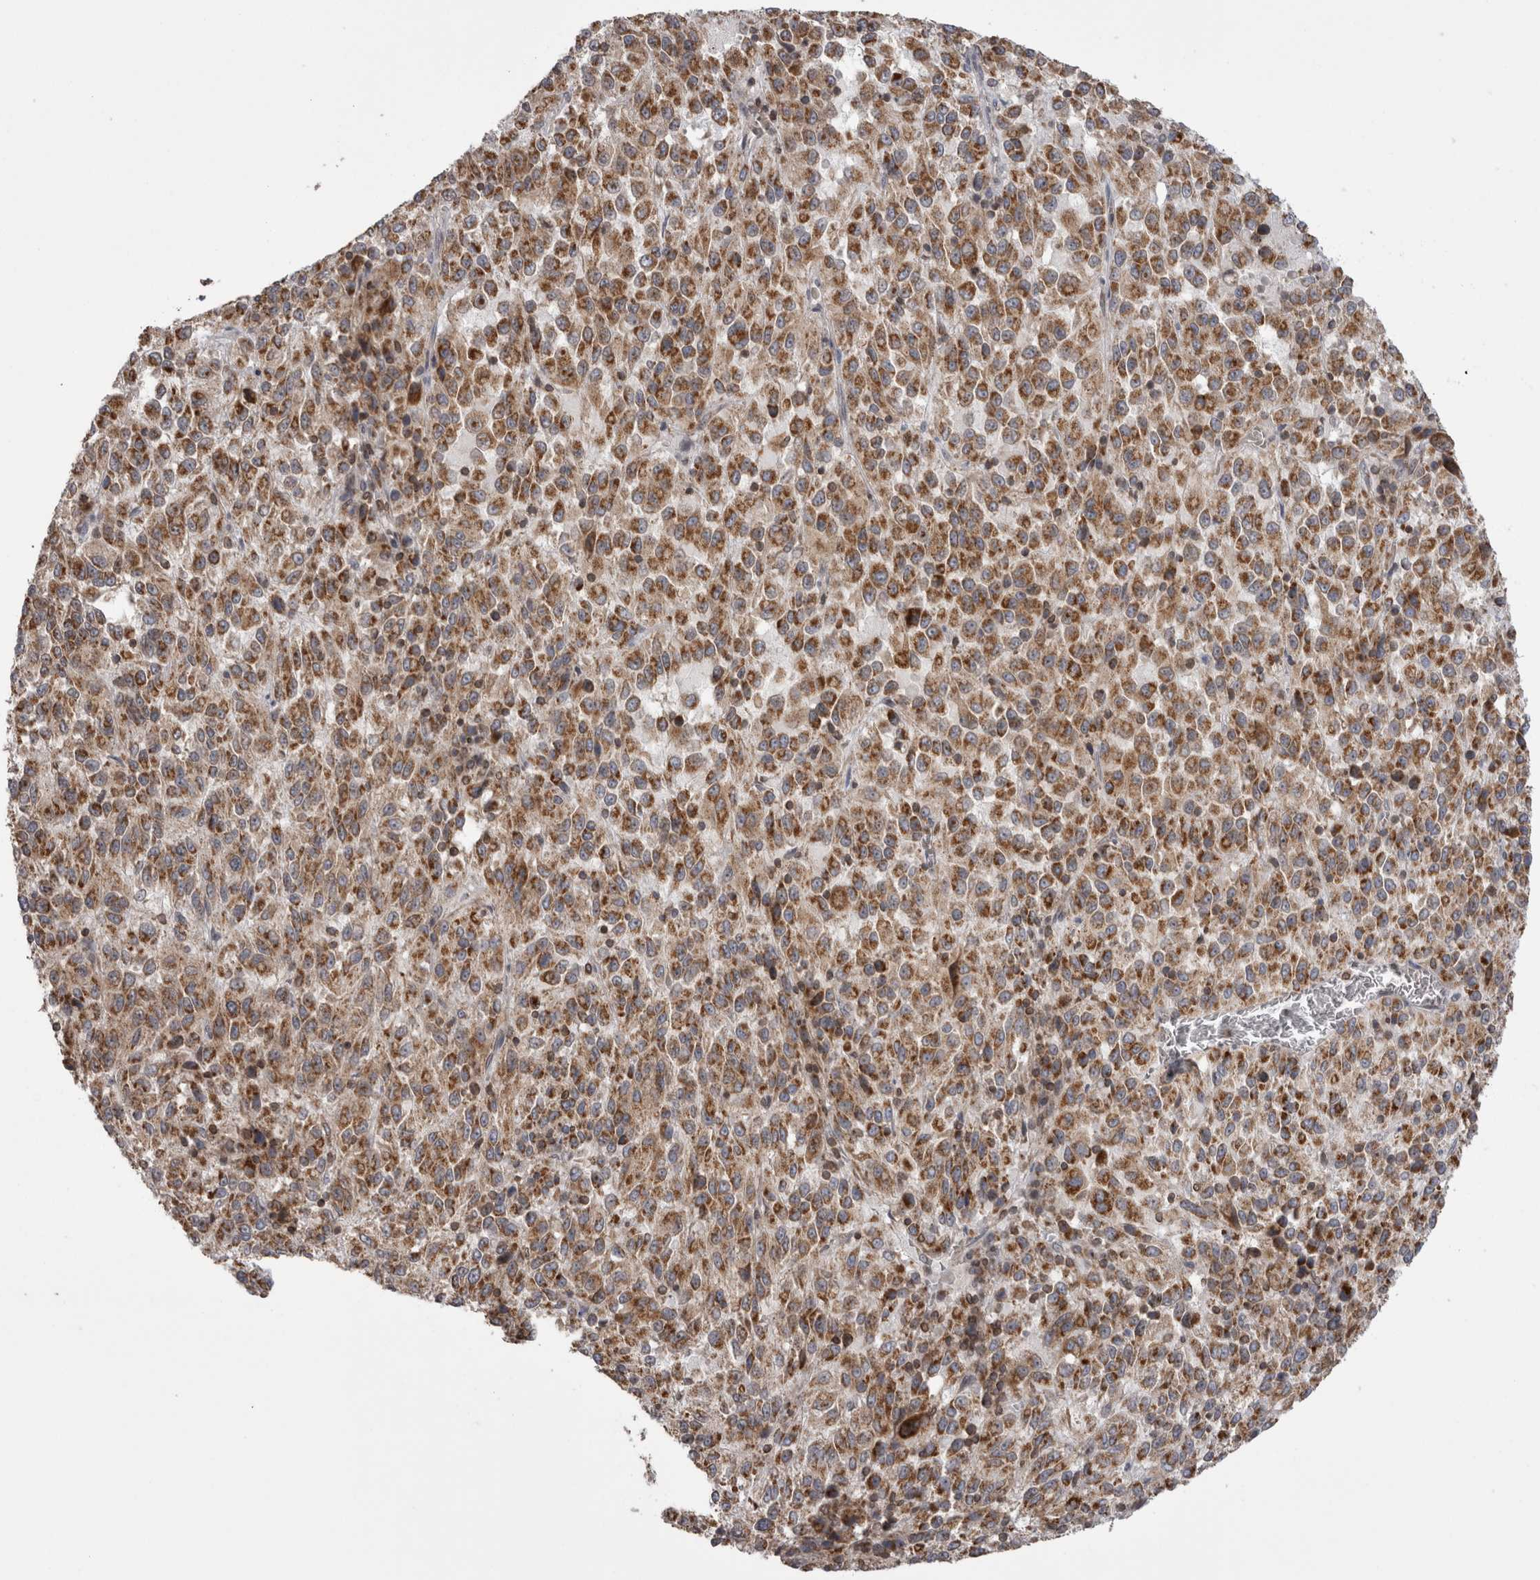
{"staining": {"intensity": "strong", "quantity": ">75%", "location": "cytoplasmic/membranous"}, "tissue": "melanoma", "cell_type": "Tumor cells", "image_type": "cancer", "snomed": [{"axis": "morphology", "description": "Malignant melanoma, Metastatic site"}, {"axis": "topography", "description": "Lung"}], "caption": "A histopathology image of malignant melanoma (metastatic site) stained for a protein demonstrates strong cytoplasmic/membranous brown staining in tumor cells.", "gene": "DARS2", "patient": {"sex": "male", "age": 64}}